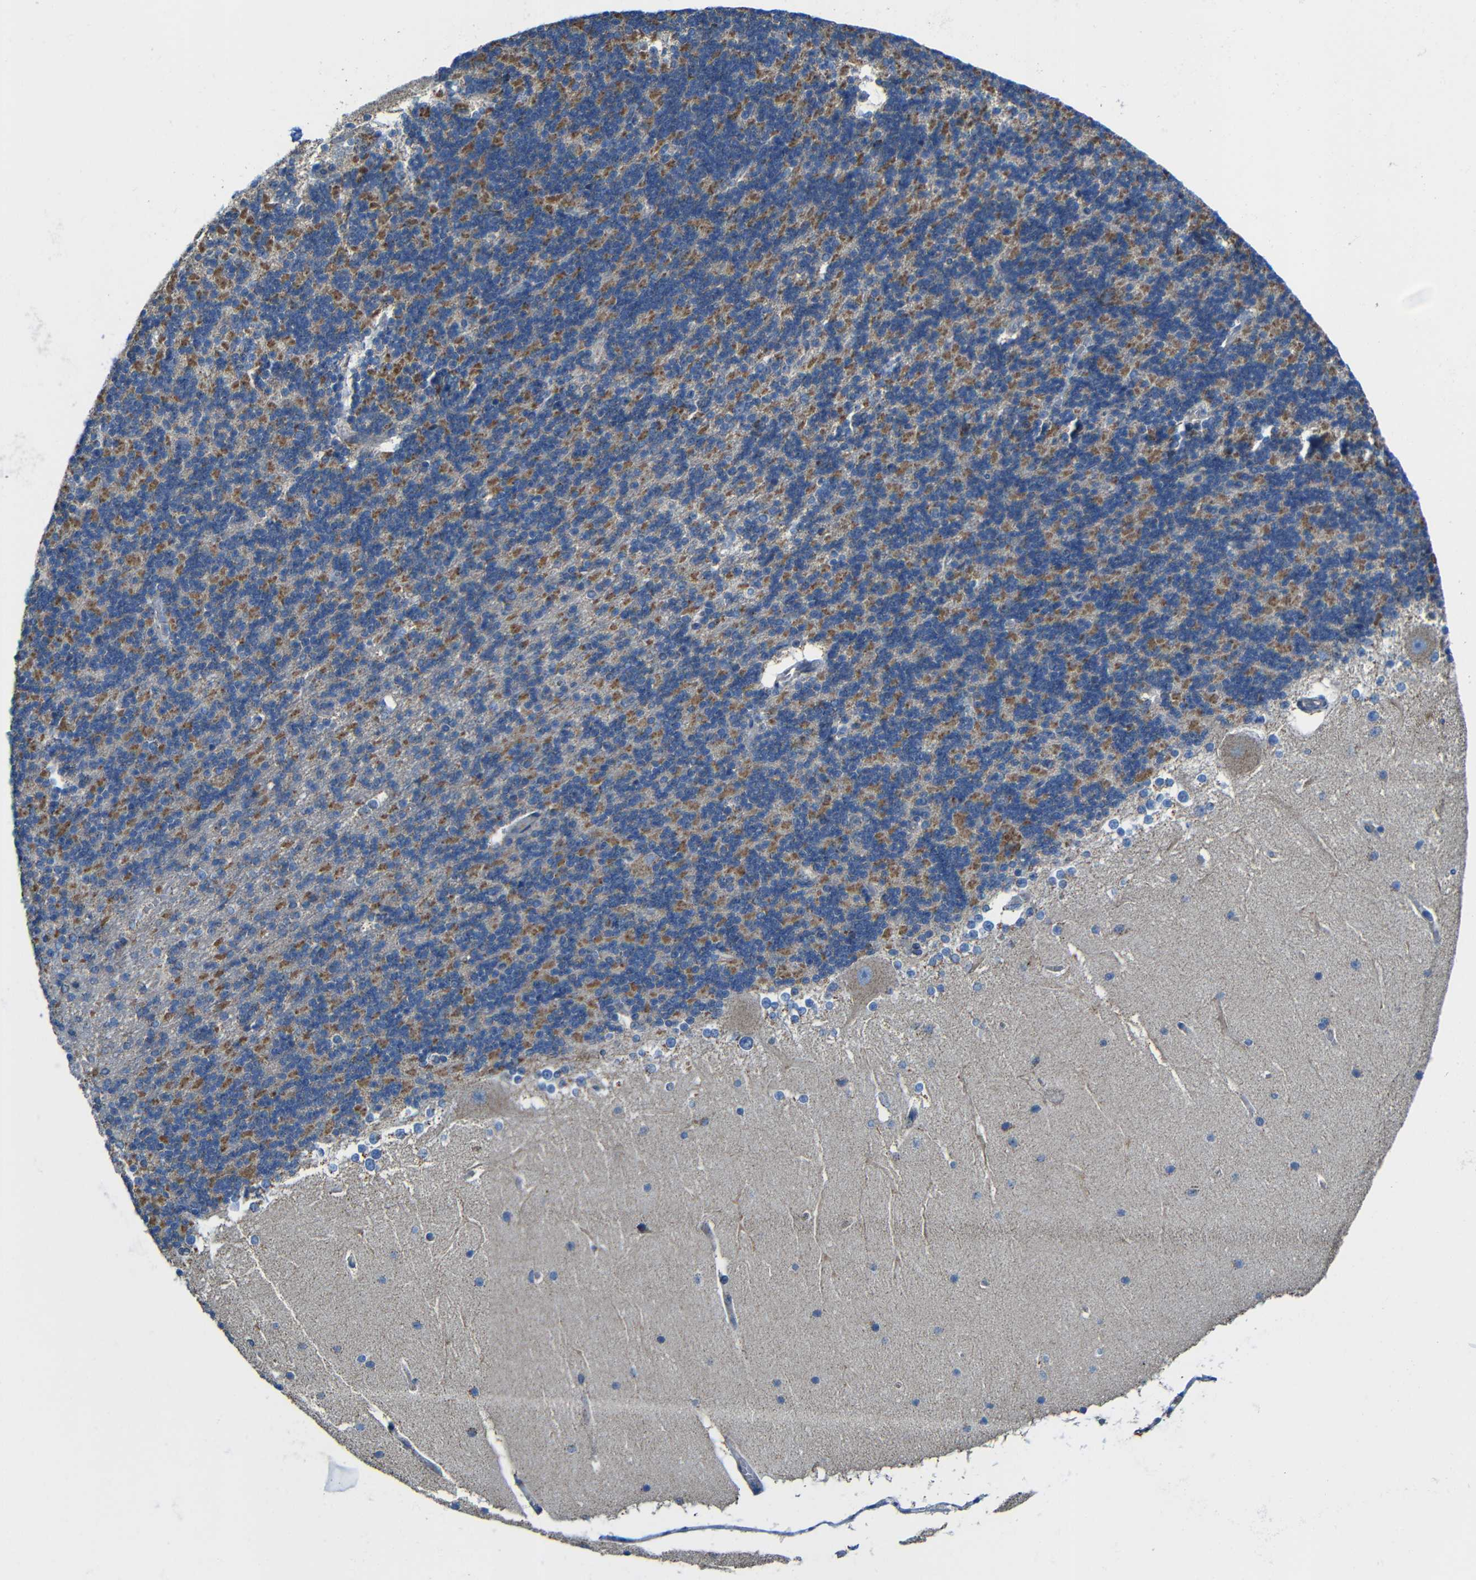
{"staining": {"intensity": "moderate", "quantity": ">75%", "location": "cytoplasmic/membranous"}, "tissue": "cerebellum", "cell_type": "Cells in granular layer", "image_type": "normal", "snomed": [{"axis": "morphology", "description": "Normal tissue, NOS"}, {"axis": "topography", "description": "Cerebellum"}], "caption": "Immunohistochemical staining of benign human cerebellum displays medium levels of moderate cytoplasmic/membranous staining in approximately >75% of cells in granular layer. (brown staining indicates protein expression, while blue staining denotes nuclei).", "gene": "INTS6L", "patient": {"sex": "female", "age": 19}}